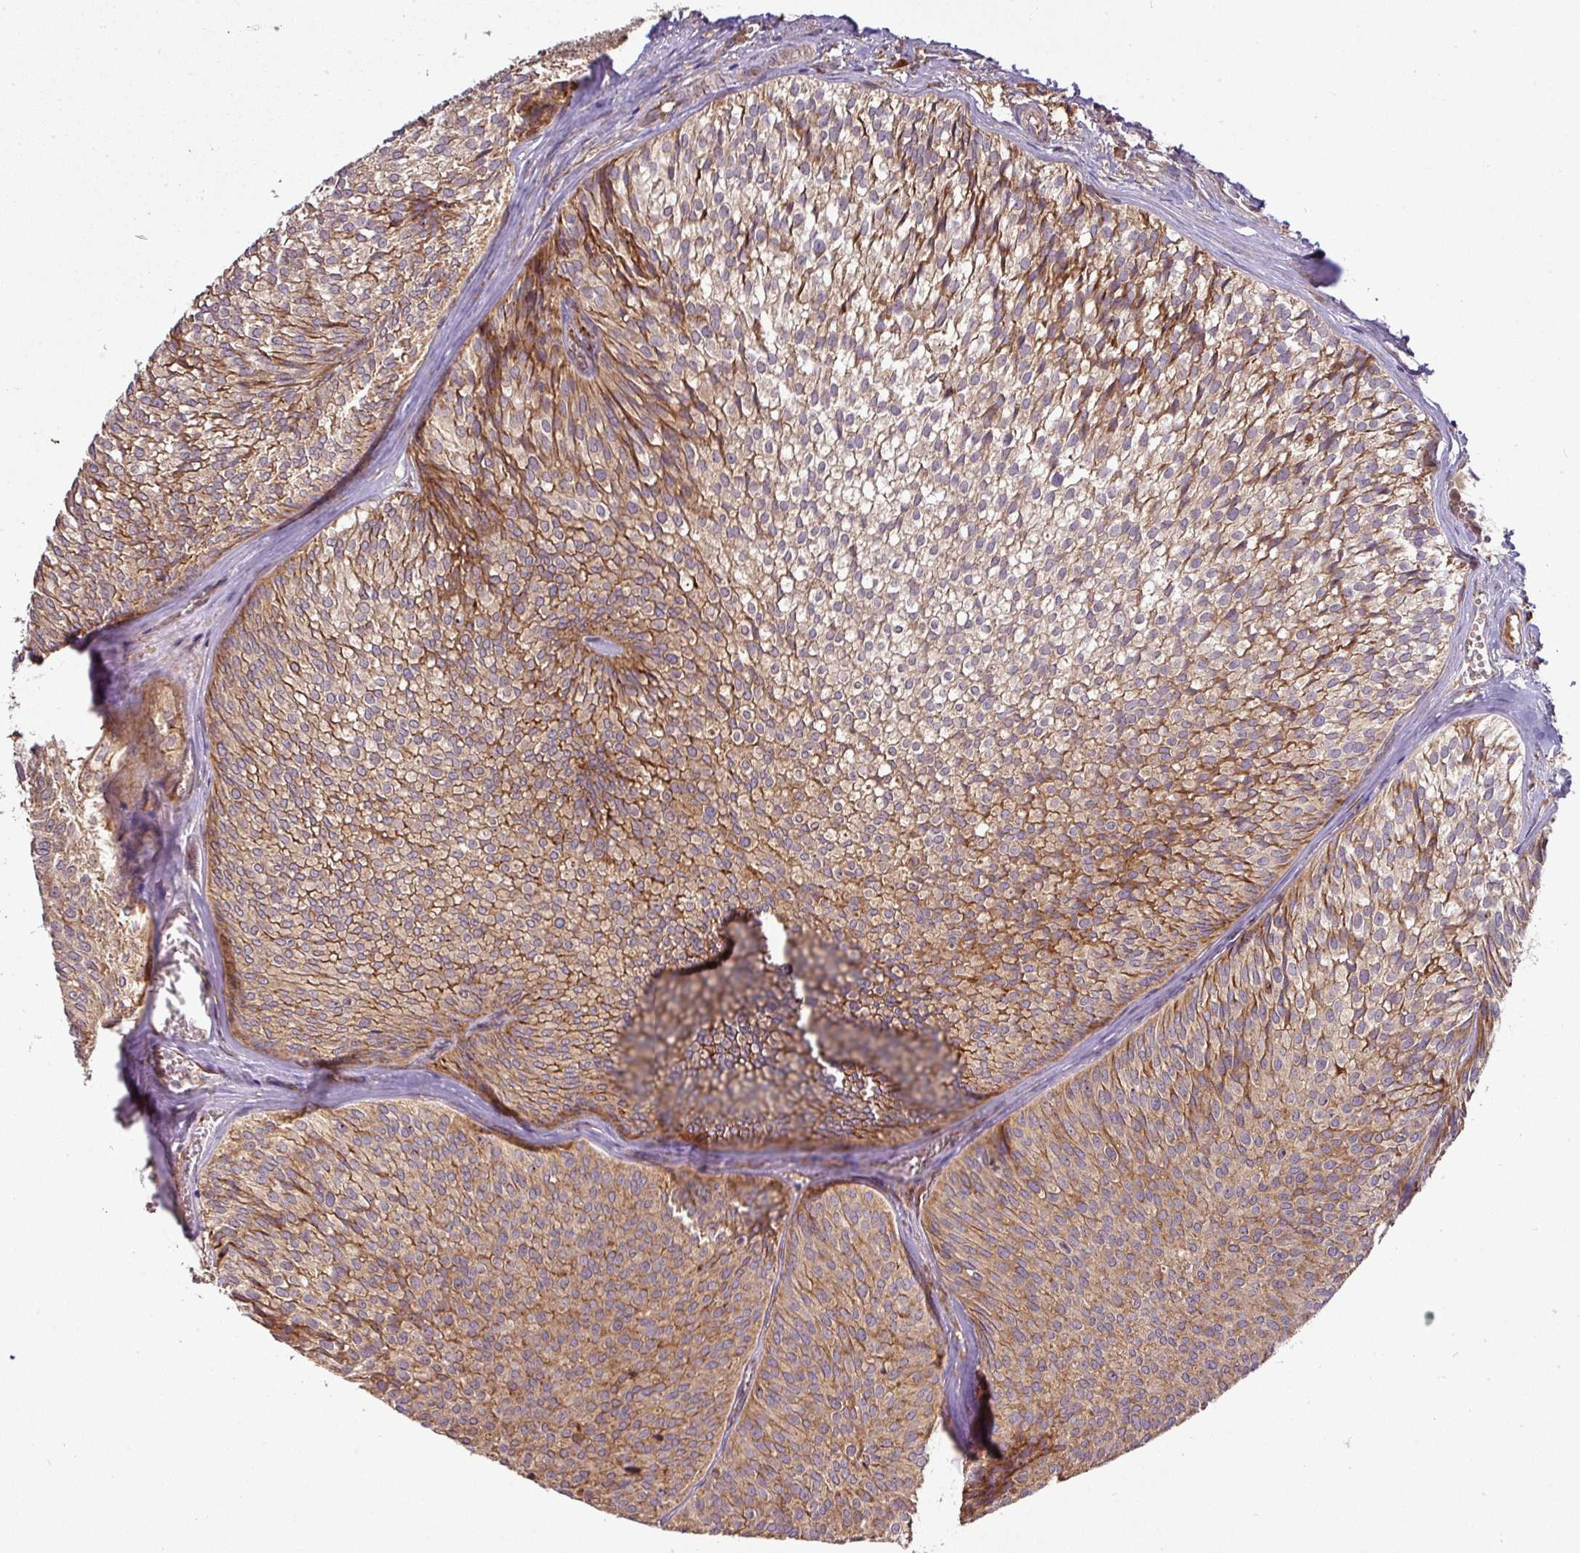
{"staining": {"intensity": "moderate", "quantity": ">75%", "location": "cytoplasmic/membranous"}, "tissue": "urothelial cancer", "cell_type": "Tumor cells", "image_type": "cancer", "snomed": [{"axis": "morphology", "description": "Urothelial carcinoma, Low grade"}, {"axis": "topography", "description": "Urinary bladder"}], "caption": "Brown immunohistochemical staining in human low-grade urothelial carcinoma exhibits moderate cytoplasmic/membranous staining in about >75% of tumor cells.", "gene": "GALP", "patient": {"sex": "male", "age": 91}}